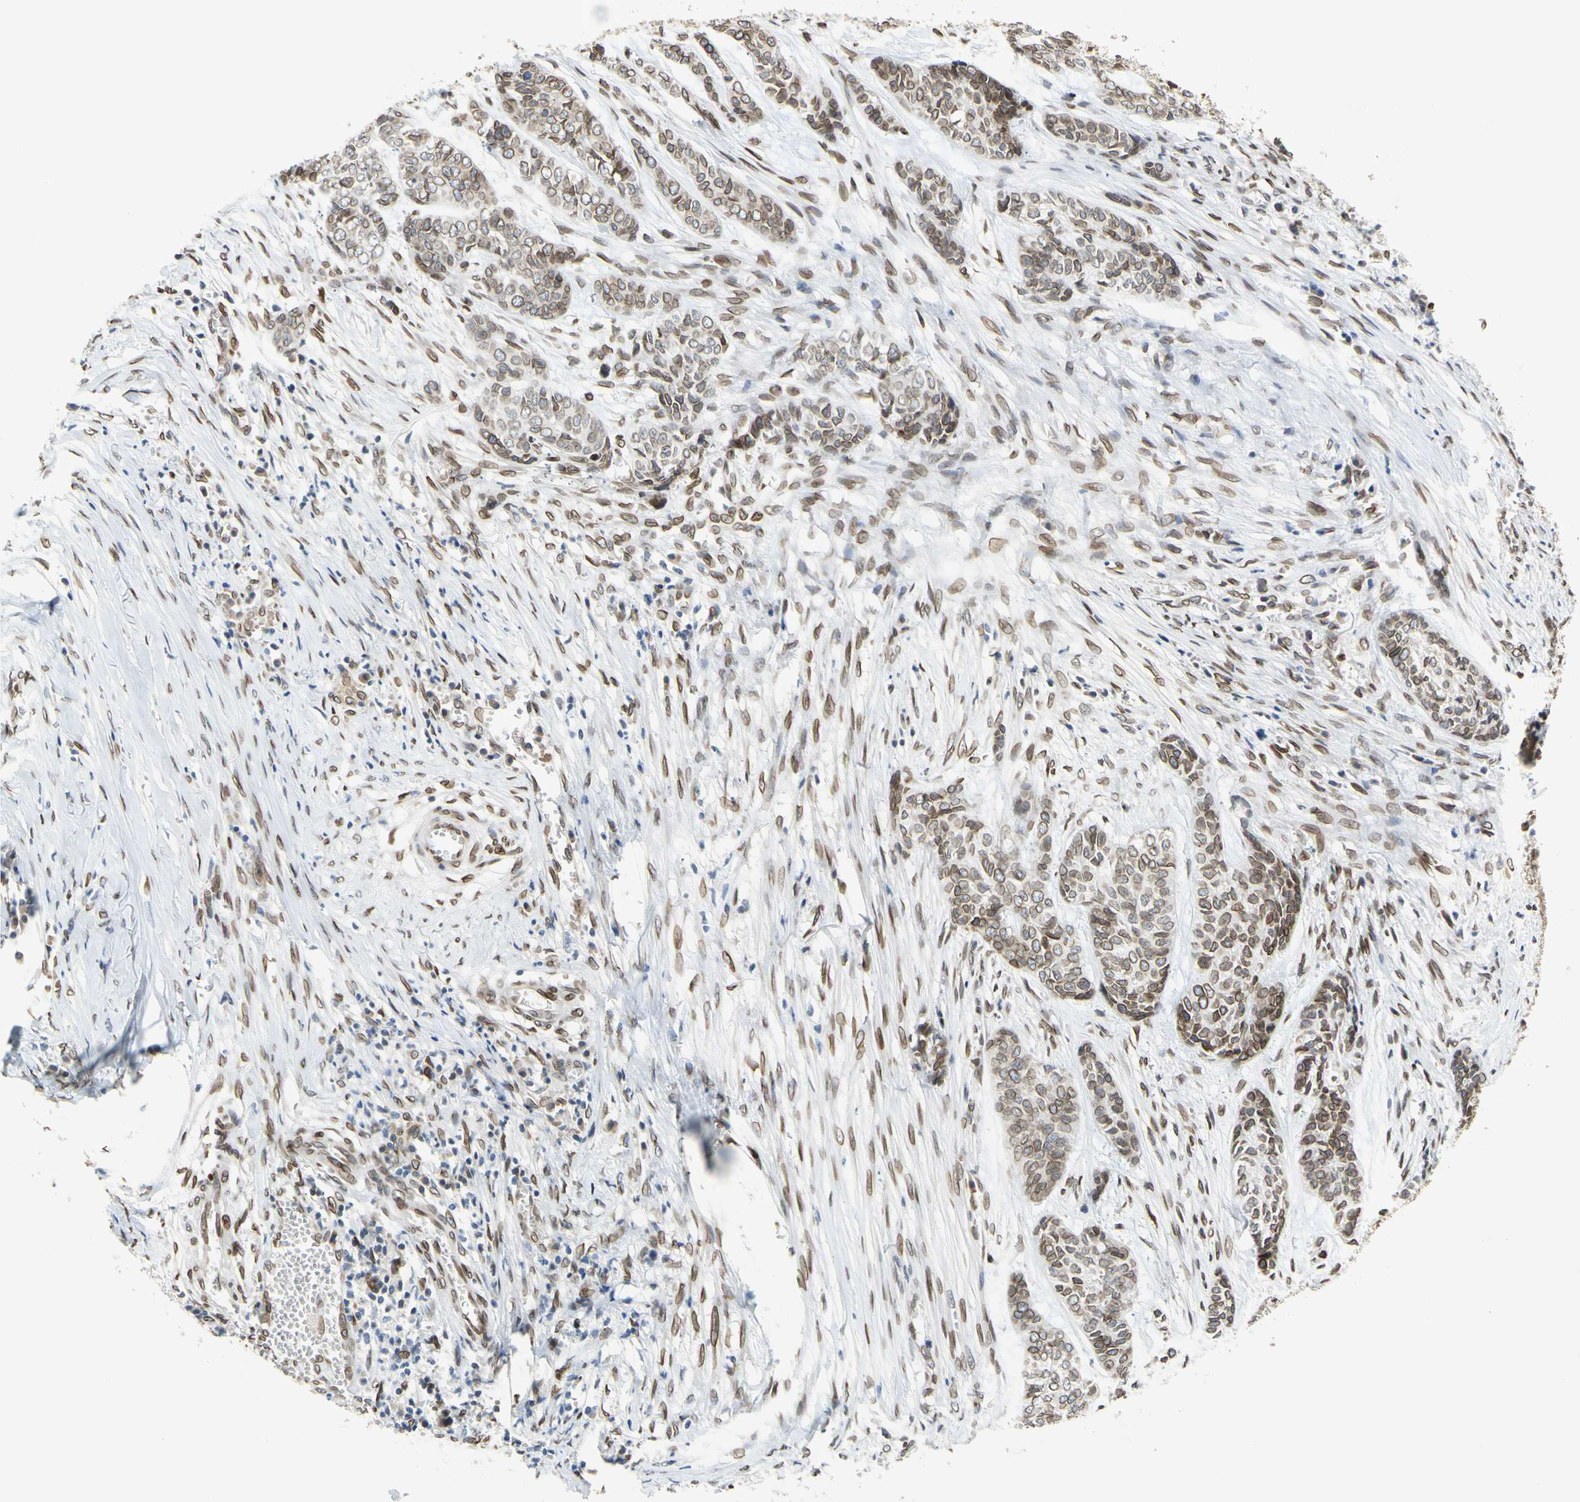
{"staining": {"intensity": "moderate", "quantity": ">75%", "location": "cytoplasmic/membranous,nuclear"}, "tissue": "skin cancer", "cell_type": "Tumor cells", "image_type": "cancer", "snomed": [{"axis": "morphology", "description": "Basal cell carcinoma"}, {"axis": "topography", "description": "Skin"}], "caption": "Immunohistochemistry (IHC) (DAB) staining of skin basal cell carcinoma demonstrates moderate cytoplasmic/membranous and nuclear protein expression in approximately >75% of tumor cells.", "gene": "SUN1", "patient": {"sex": "female", "age": 64}}